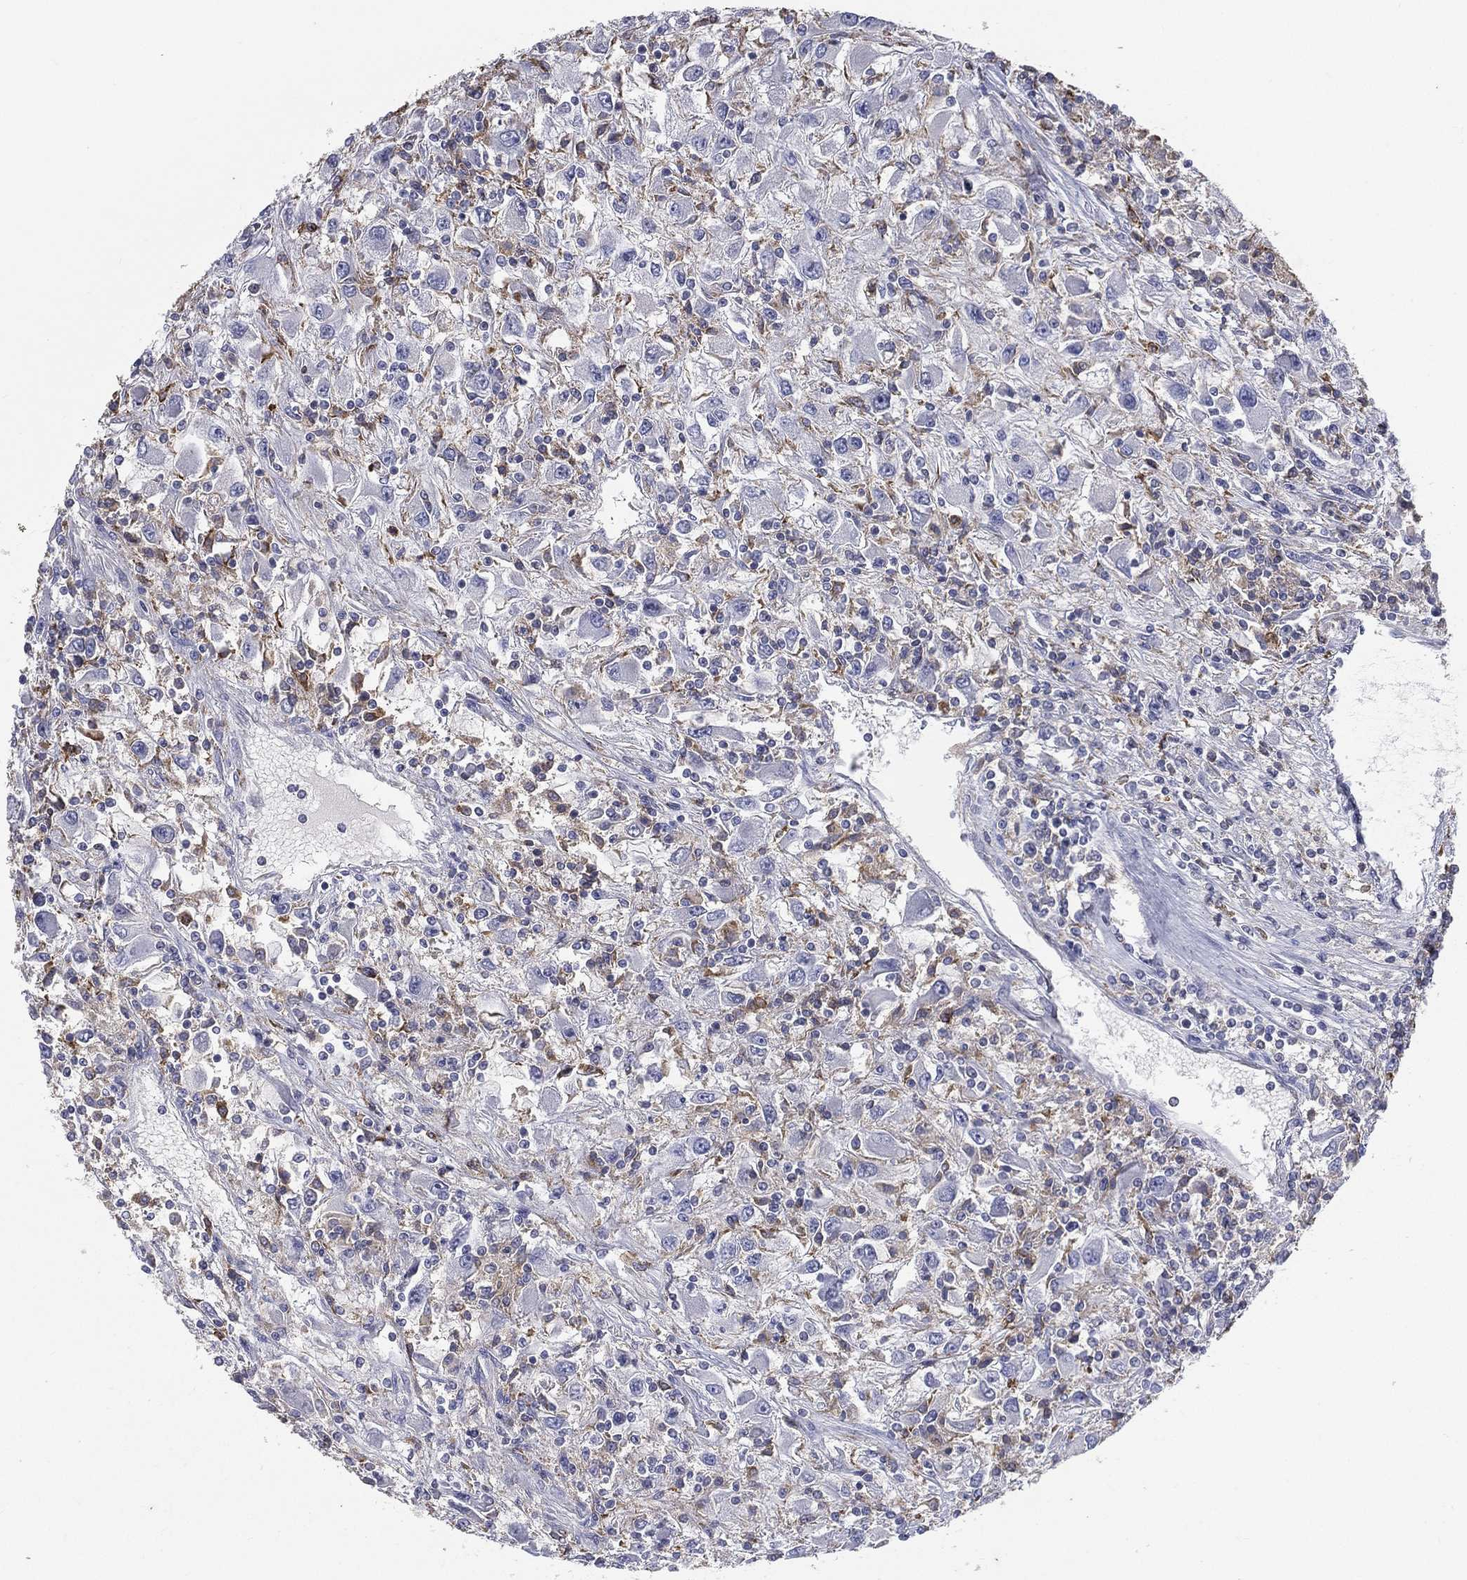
{"staining": {"intensity": "weak", "quantity": "<25%", "location": "cytoplasmic/membranous"}, "tissue": "renal cancer", "cell_type": "Tumor cells", "image_type": "cancer", "snomed": [{"axis": "morphology", "description": "Adenocarcinoma, NOS"}, {"axis": "topography", "description": "Kidney"}], "caption": "Tumor cells are negative for brown protein staining in renal cancer (adenocarcinoma).", "gene": "EVI2B", "patient": {"sex": "female", "age": 67}}